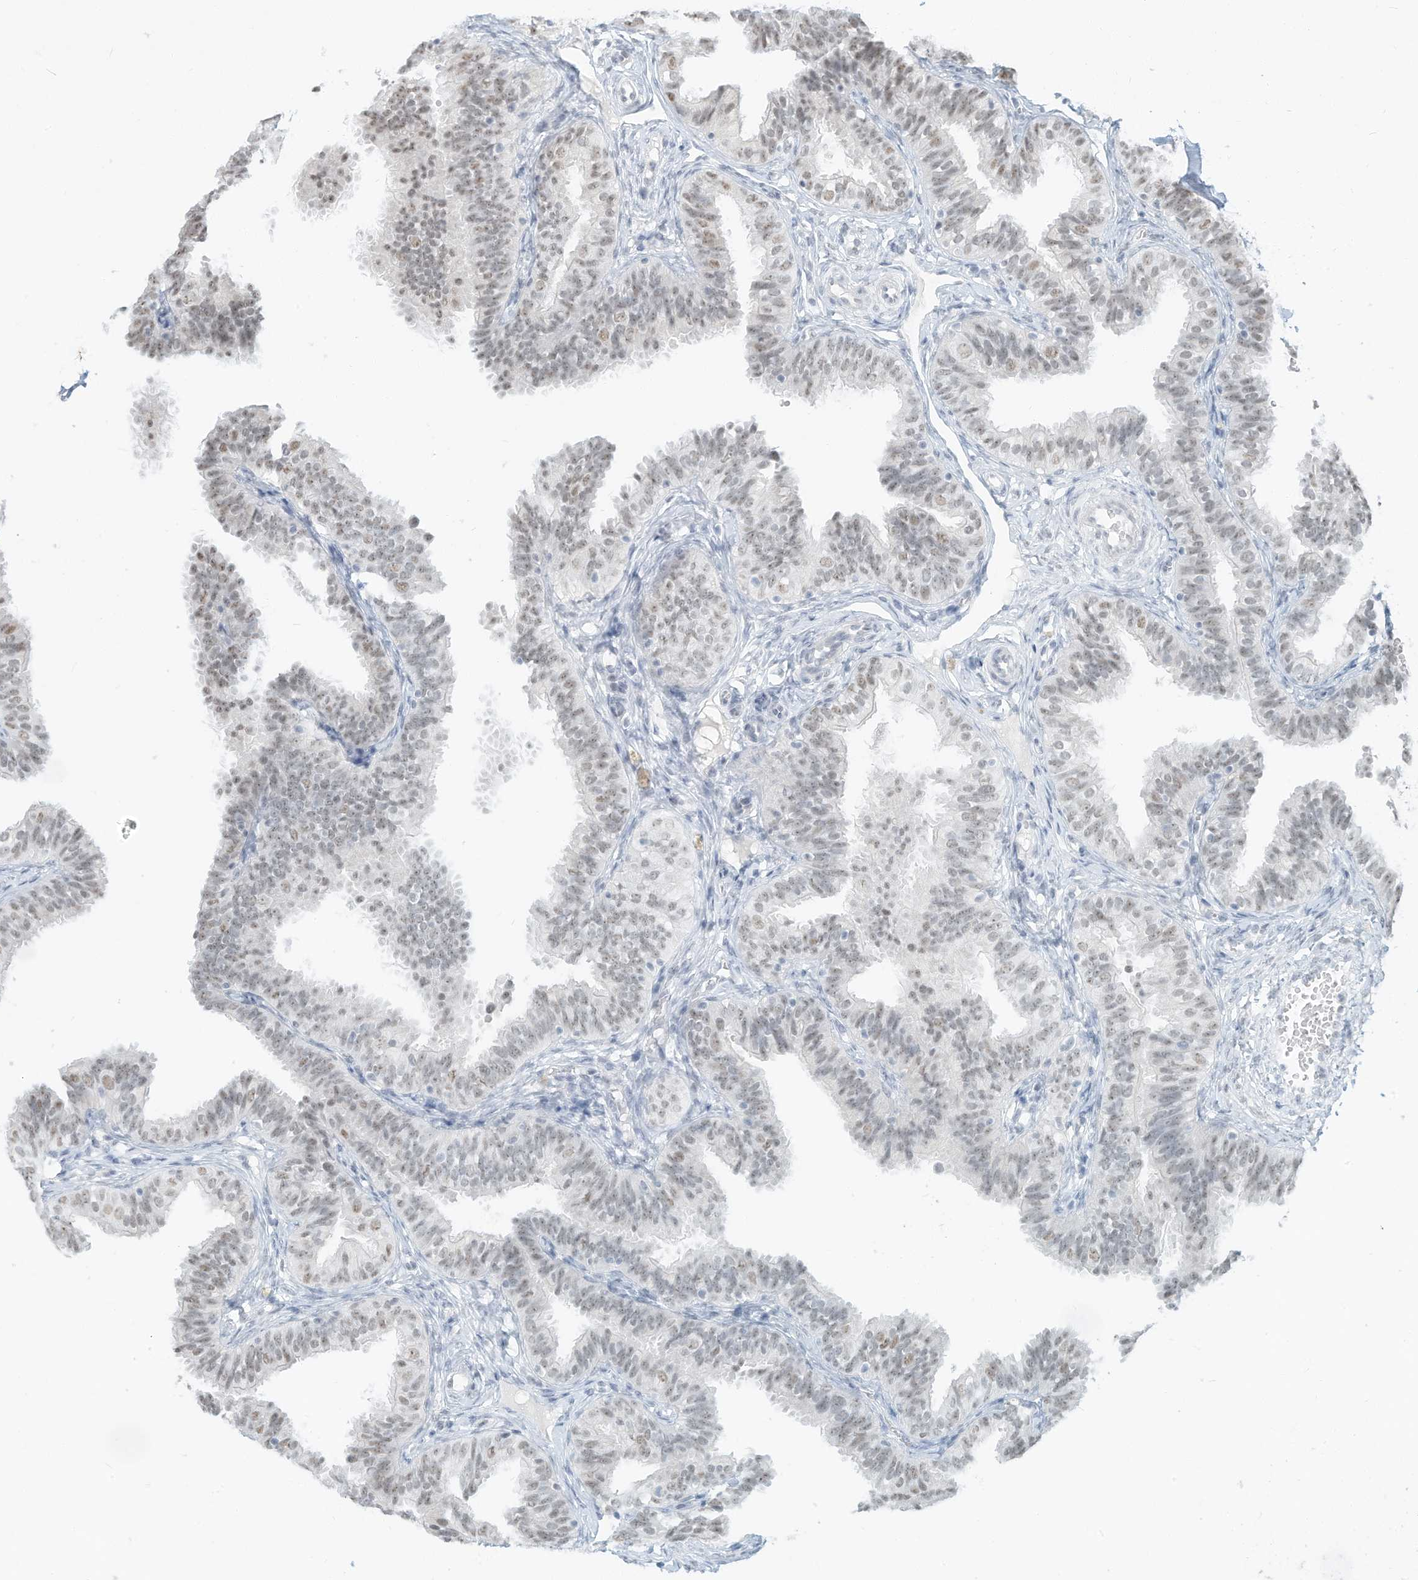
{"staining": {"intensity": "moderate", "quantity": "<25%", "location": "nuclear"}, "tissue": "fallopian tube", "cell_type": "Glandular cells", "image_type": "normal", "snomed": [{"axis": "morphology", "description": "Normal tissue, NOS"}, {"axis": "topography", "description": "Fallopian tube"}], "caption": "Normal fallopian tube reveals moderate nuclear staining in approximately <25% of glandular cells, visualized by immunohistochemistry.", "gene": "PGC", "patient": {"sex": "female", "age": 35}}